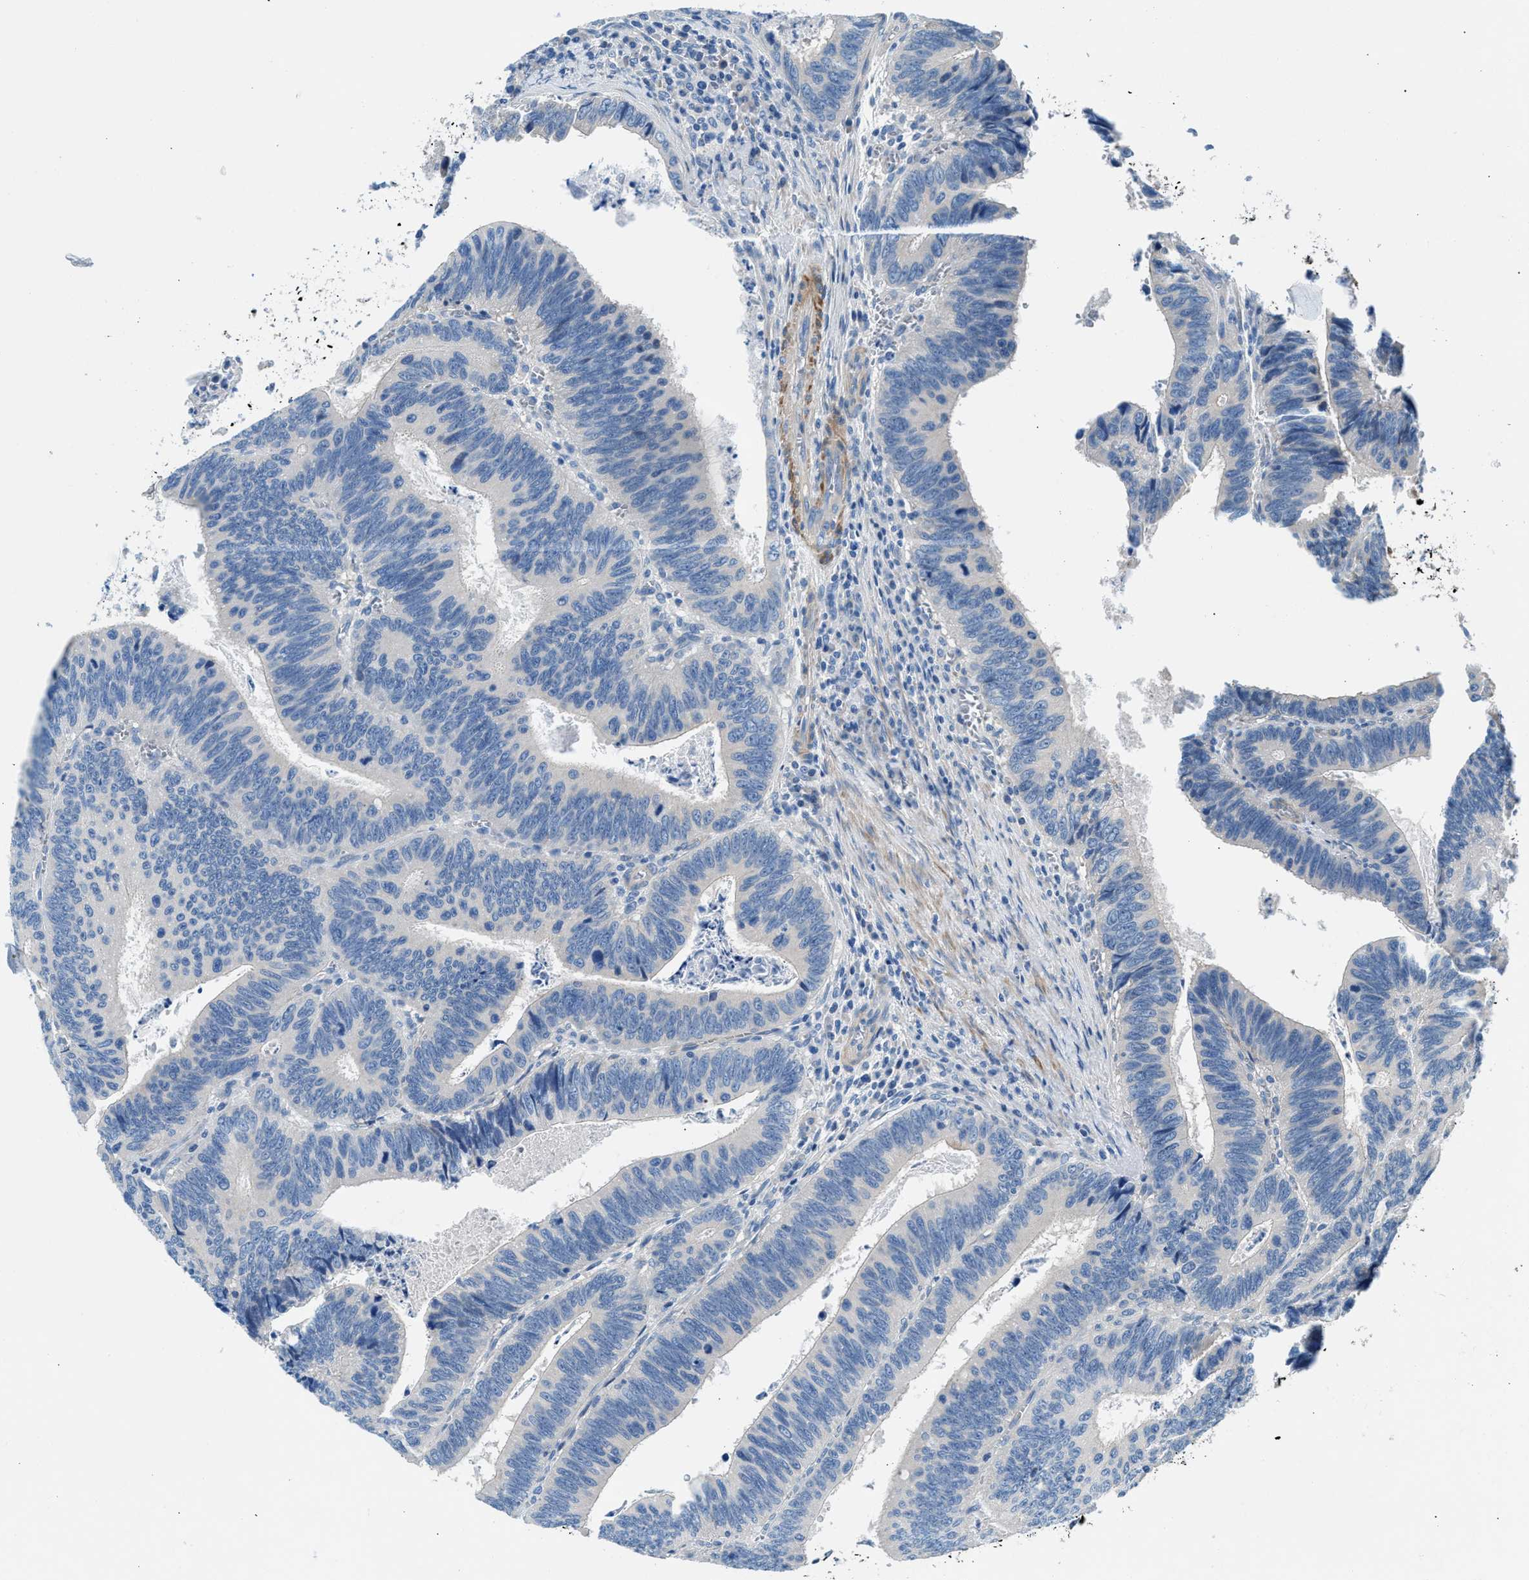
{"staining": {"intensity": "negative", "quantity": "none", "location": "none"}, "tissue": "colorectal cancer", "cell_type": "Tumor cells", "image_type": "cancer", "snomed": [{"axis": "morphology", "description": "Inflammation, NOS"}, {"axis": "morphology", "description": "Adenocarcinoma, NOS"}, {"axis": "topography", "description": "Colon"}], "caption": "Tumor cells show no significant protein staining in adenocarcinoma (colorectal).", "gene": "CDRT4", "patient": {"sex": "male", "age": 72}}